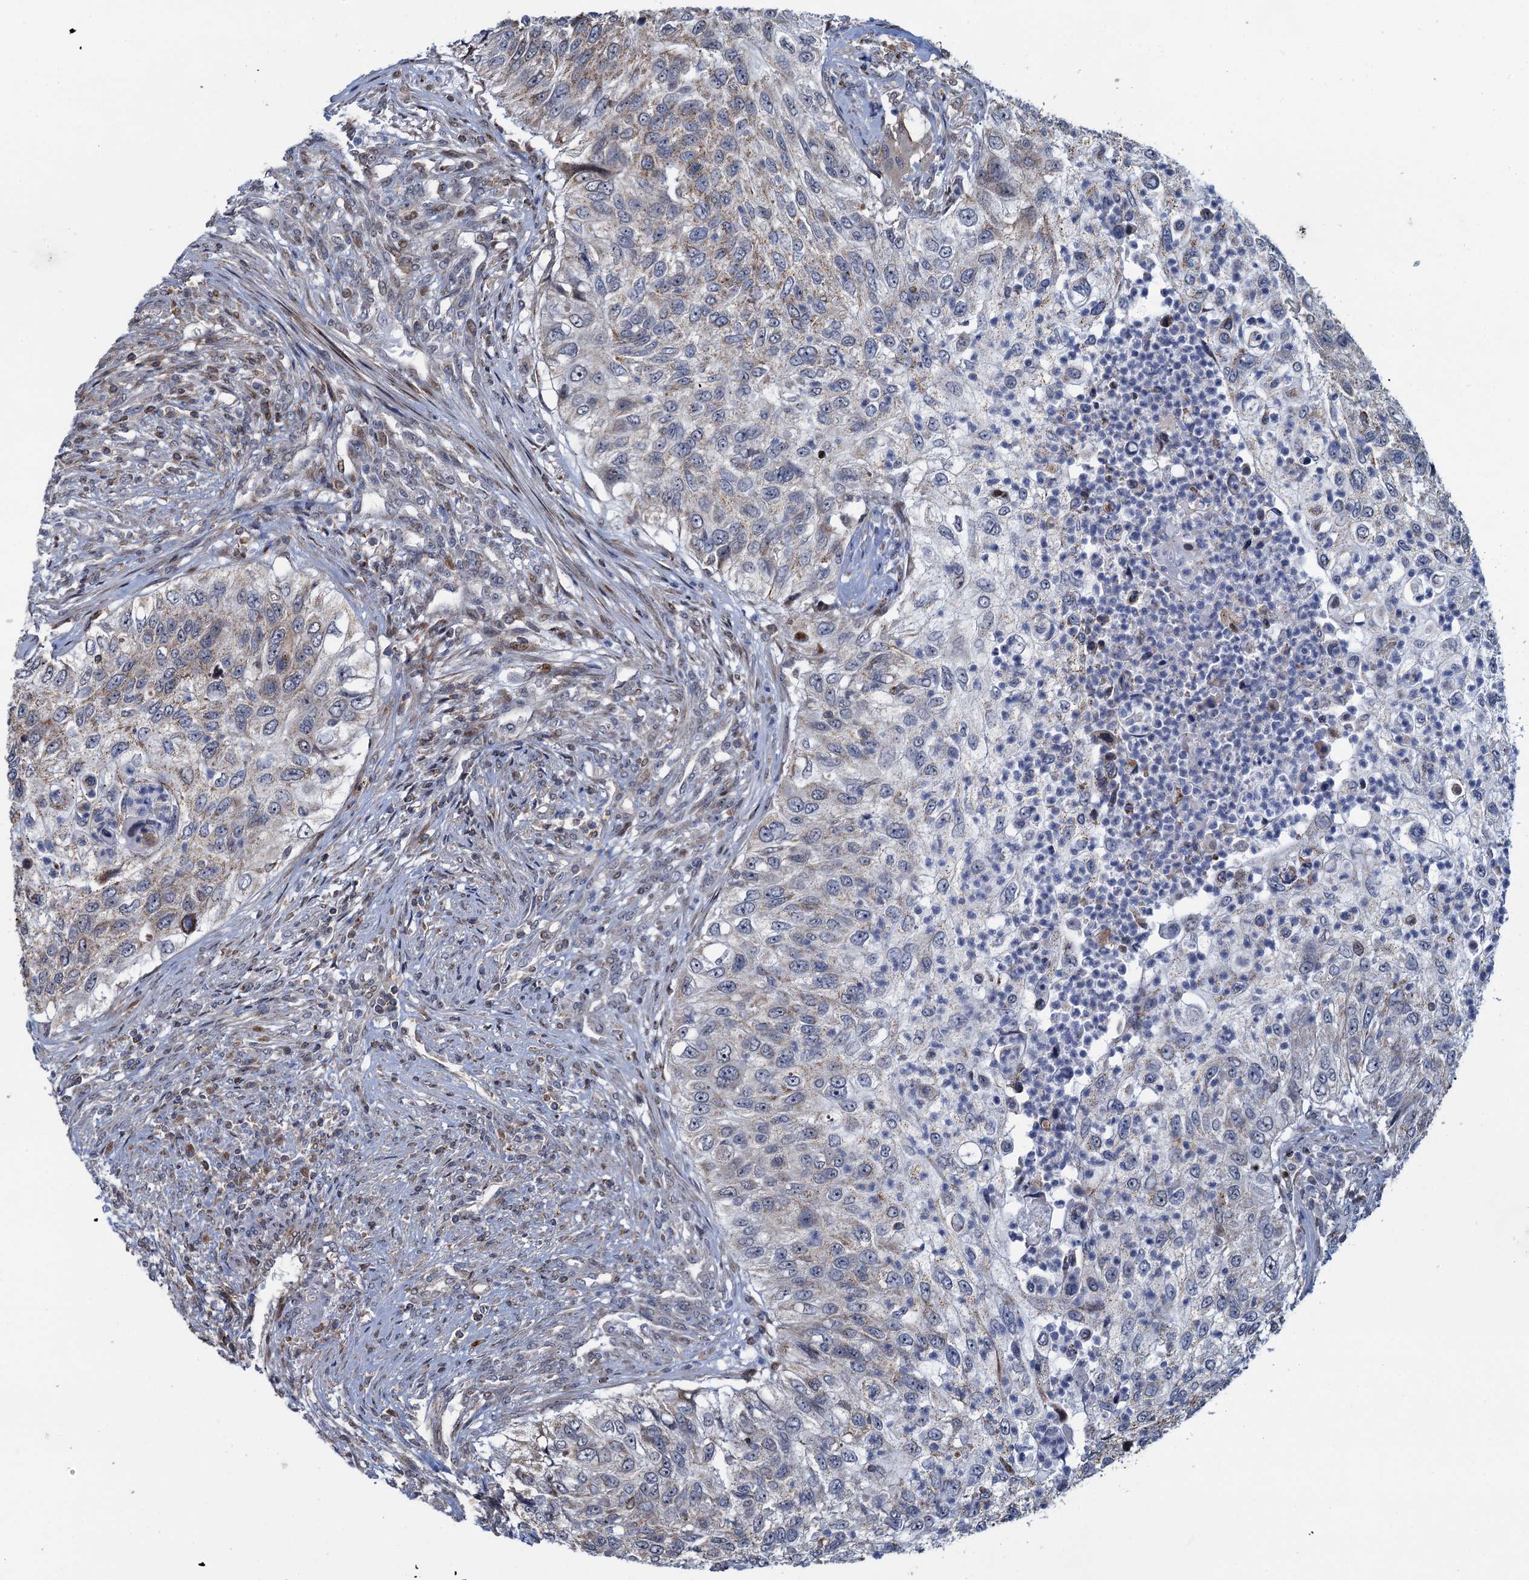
{"staining": {"intensity": "weak", "quantity": "25%-75%", "location": "cytoplasmic/membranous"}, "tissue": "urothelial cancer", "cell_type": "Tumor cells", "image_type": "cancer", "snomed": [{"axis": "morphology", "description": "Urothelial carcinoma, High grade"}, {"axis": "topography", "description": "Urinary bladder"}], "caption": "The photomicrograph exhibits staining of urothelial carcinoma (high-grade), revealing weak cytoplasmic/membranous protein expression (brown color) within tumor cells. The protein of interest is stained brown, and the nuclei are stained in blue (DAB (3,3'-diaminobenzidine) IHC with brightfield microscopy, high magnification).", "gene": "CCDC102A", "patient": {"sex": "female", "age": 60}}